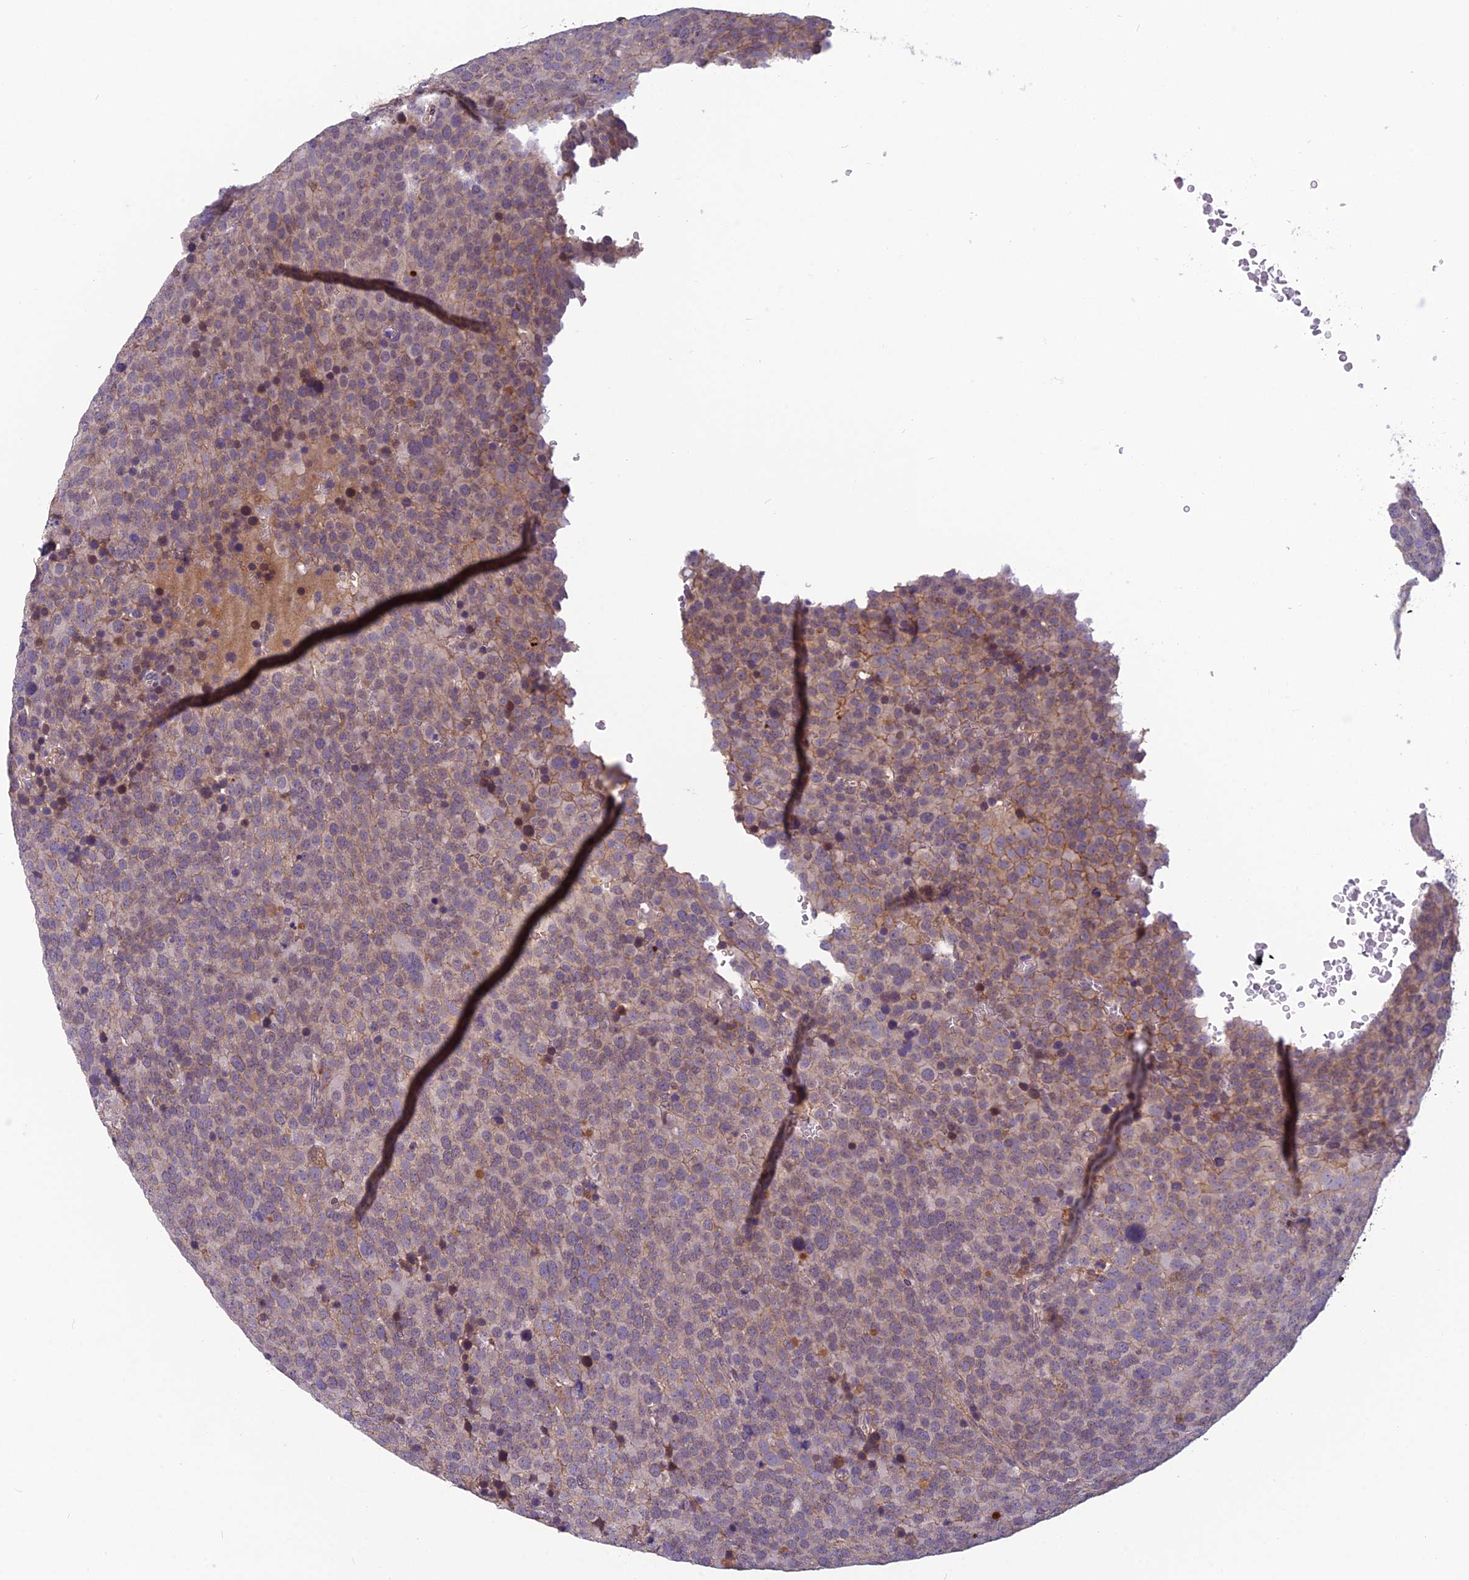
{"staining": {"intensity": "moderate", "quantity": ">75%", "location": "cytoplasmic/membranous"}, "tissue": "testis cancer", "cell_type": "Tumor cells", "image_type": "cancer", "snomed": [{"axis": "morphology", "description": "Seminoma, NOS"}, {"axis": "topography", "description": "Testis"}], "caption": "Protein expression by immunohistochemistry reveals moderate cytoplasmic/membranous staining in about >75% of tumor cells in testis cancer.", "gene": "TSPAN15", "patient": {"sex": "male", "age": 71}}